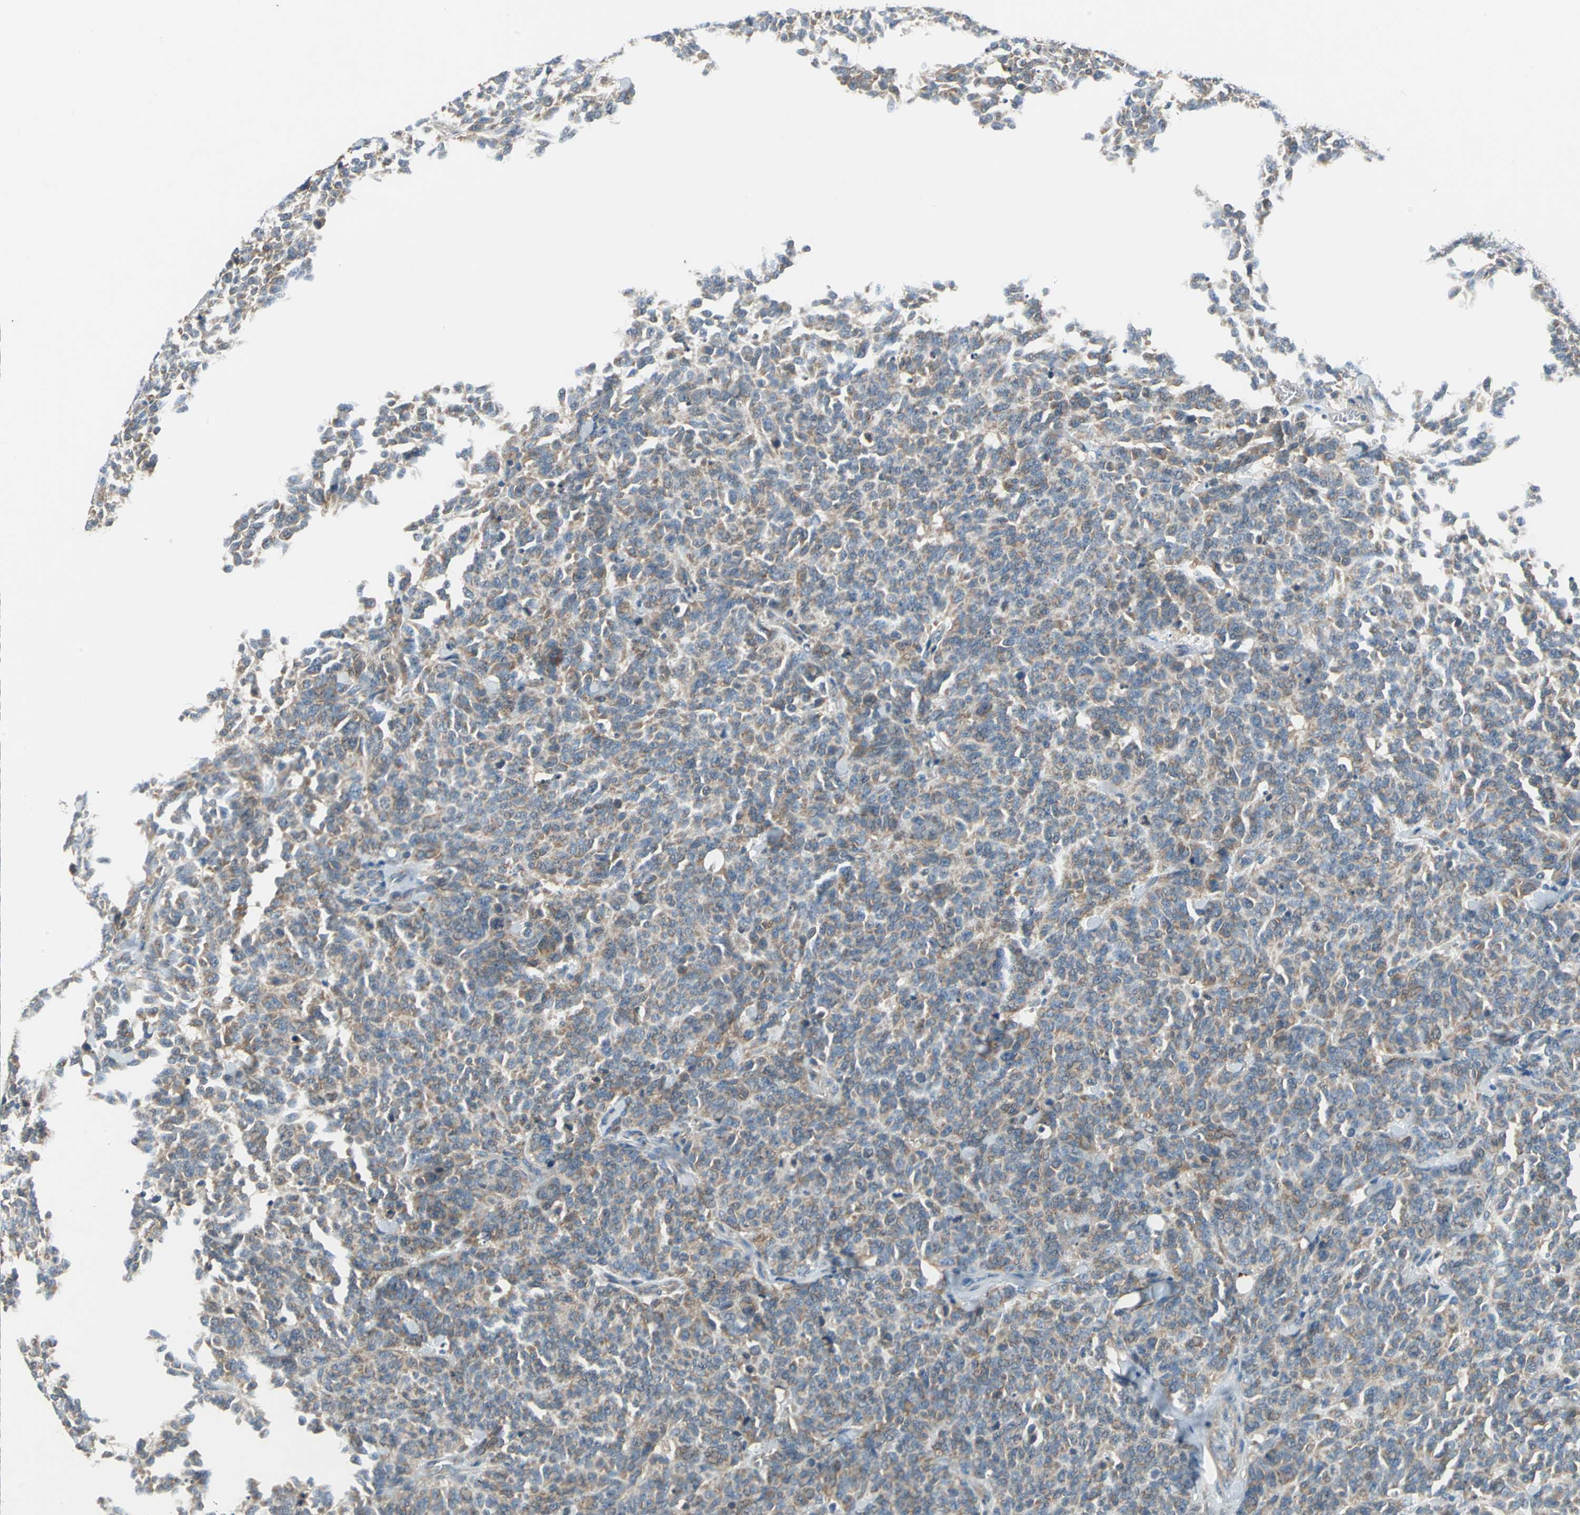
{"staining": {"intensity": "moderate", "quantity": ">75%", "location": "cytoplasmic/membranous"}, "tissue": "lung cancer", "cell_type": "Tumor cells", "image_type": "cancer", "snomed": [{"axis": "morphology", "description": "Neoplasm, malignant, NOS"}, {"axis": "topography", "description": "Lung"}], "caption": "DAB (3,3'-diaminobenzidine) immunohistochemical staining of lung cancer exhibits moderate cytoplasmic/membranous protein positivity in about >75% of tumor cells.", "gene": "TRAK1", "patient": {"sex": "female", "age": 58}}